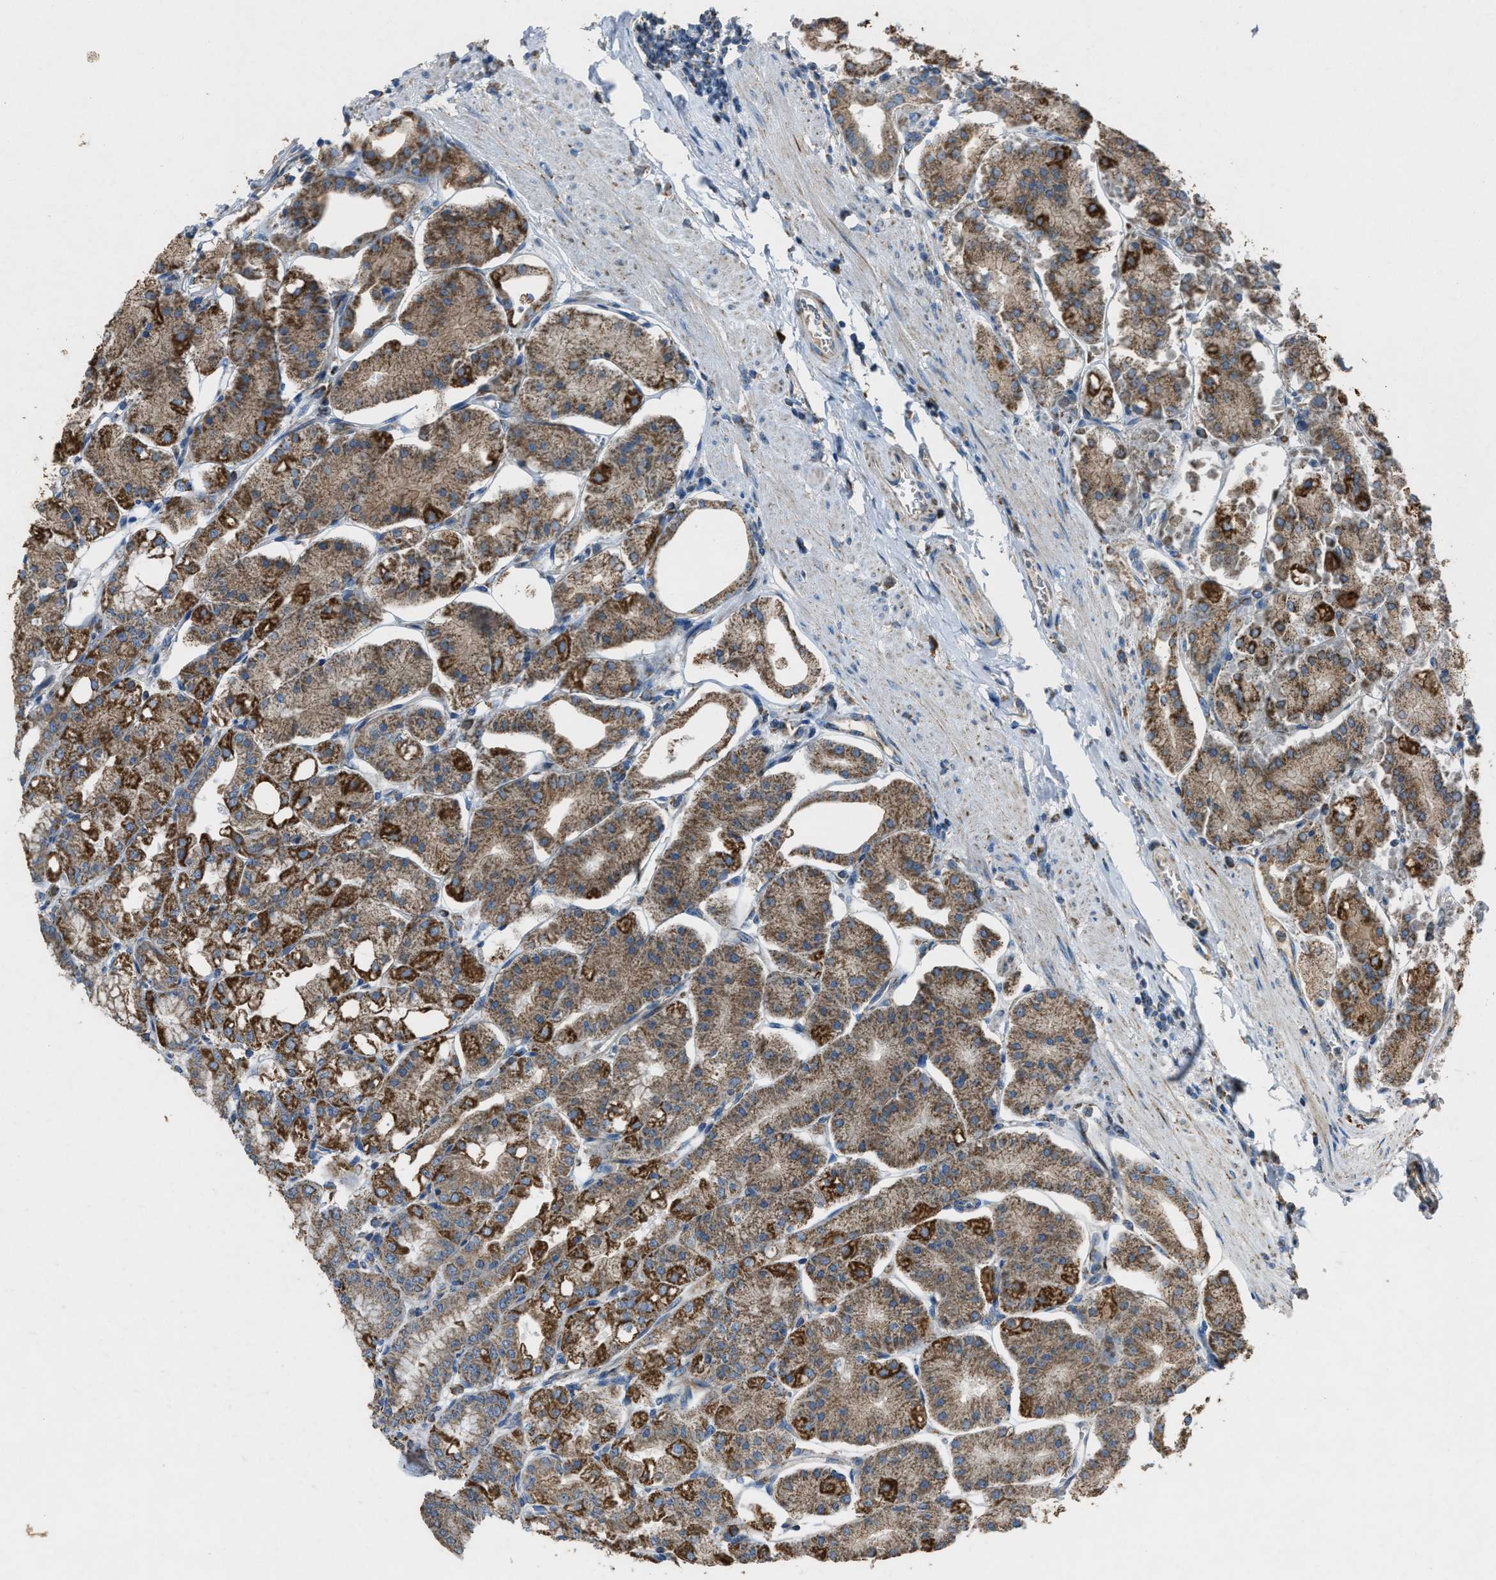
{"staining": {"intensity": "moderate", "quantity": ">75%", "location": "cytoplasmic/membranous"}, "tissue": "stomach", "cell_type": "Glandular cells", "image_type": "normal", "snomed": [{"axis": "morphology", "description": "Normal tissue, NOS"}, {"axis": "topography", "description": "Stomach, lower"}], "caption": "The micrograph displays staining of benign stomach, revealing moderate cytoplasmic/membranous protein expression (brown color) within glandular cells.", "gene": "SLC25A11", "patient": {"sex": "male", "age": 71}}